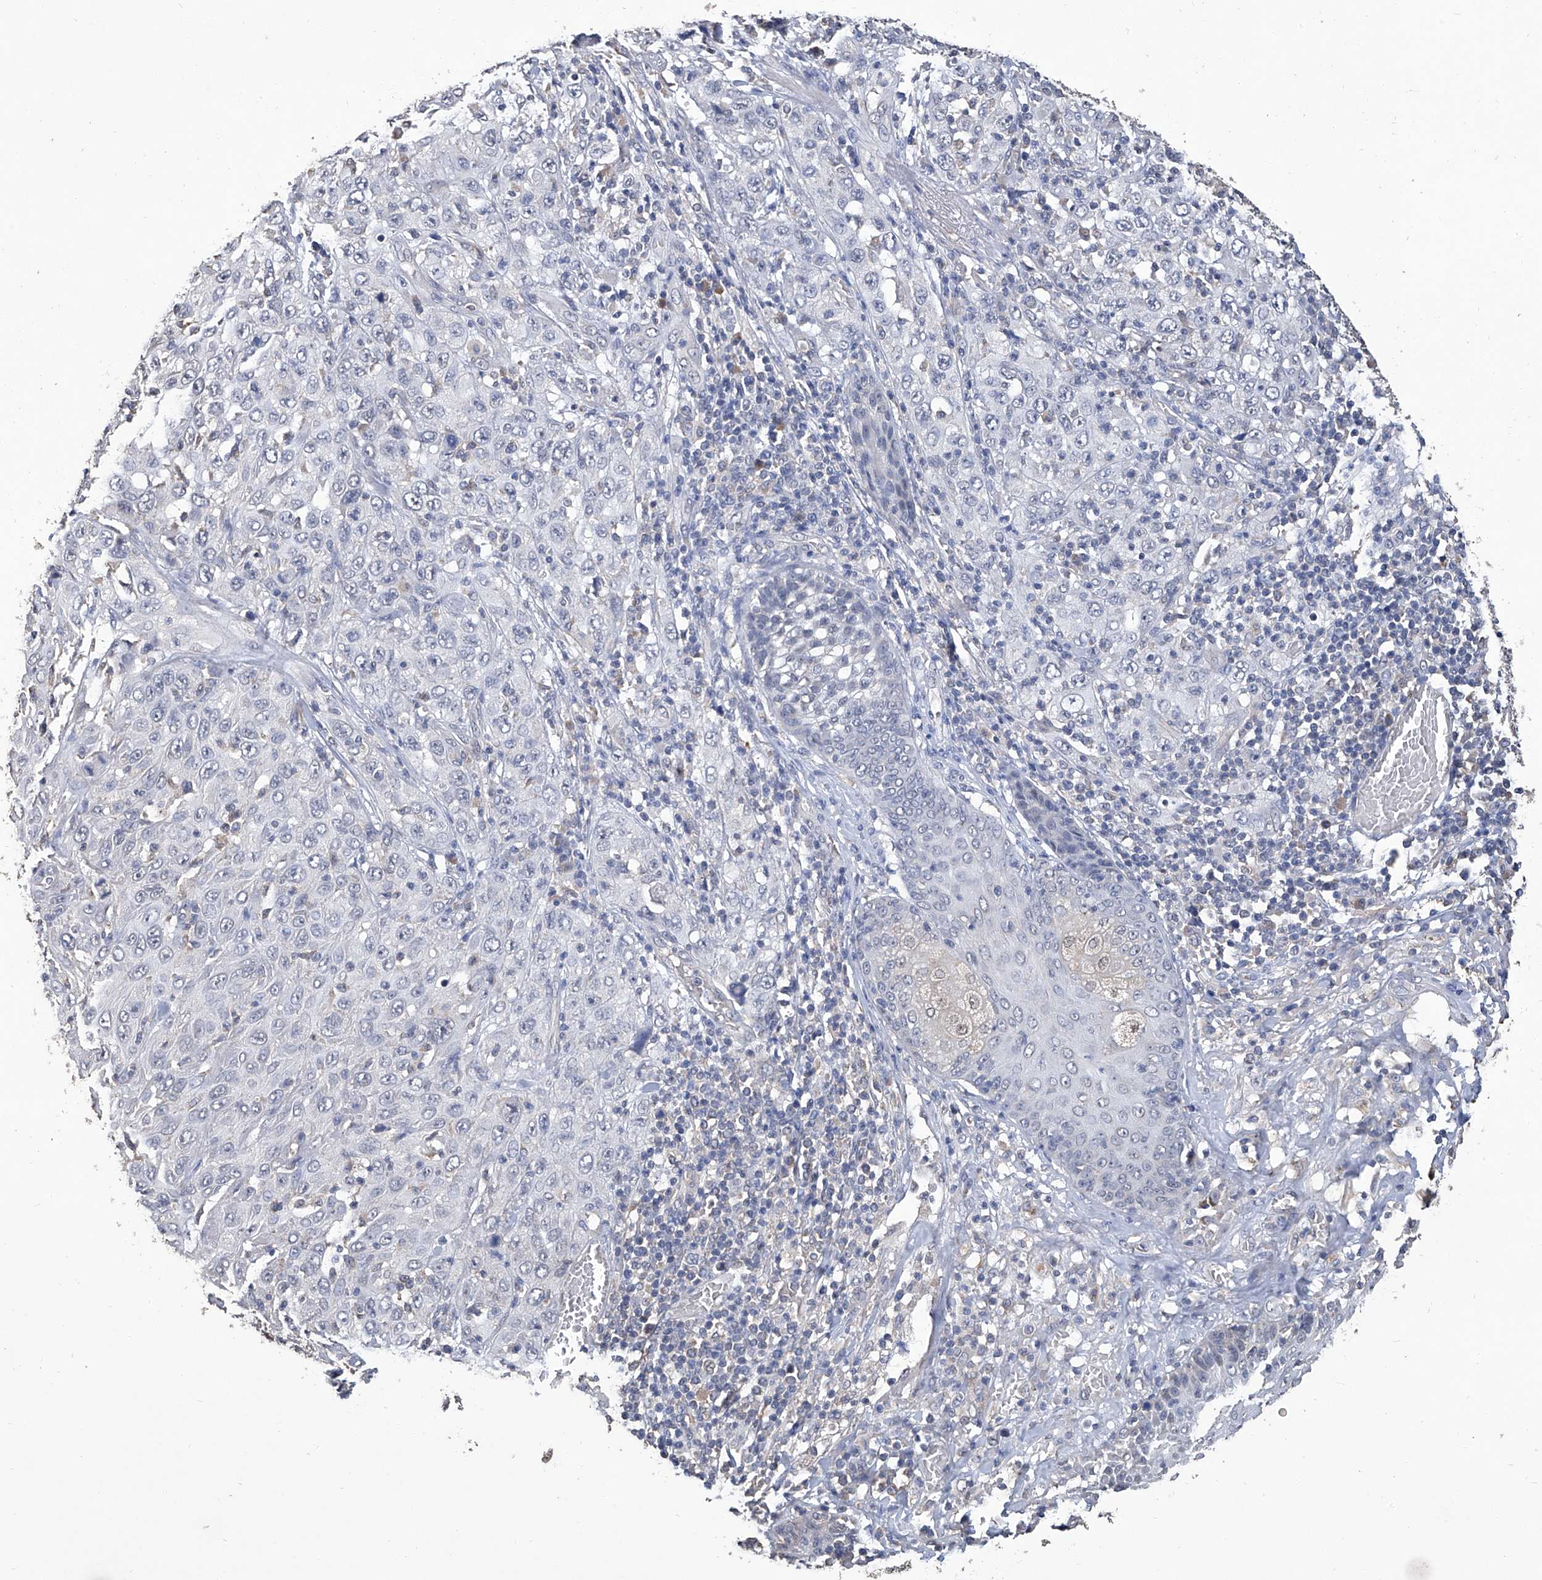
{"staining": {"intensity": "negative", "quantity": "none", "location": "none"}, "tissue": "skin cancer", "cell_type": "Tumor cells", "image_type": "cancer", "snomed": [{"axis": "morphology", "description": "Squamous cell carcinoma, NOS"}, {"axis": "topography", "description": "Skin"}], "caption": "Tumor cells are negative for brown protein staining in skin cancer (squamous cell carcinoma).", "gene": "GPT", "patient": {"sex": "female", "age": 88}}